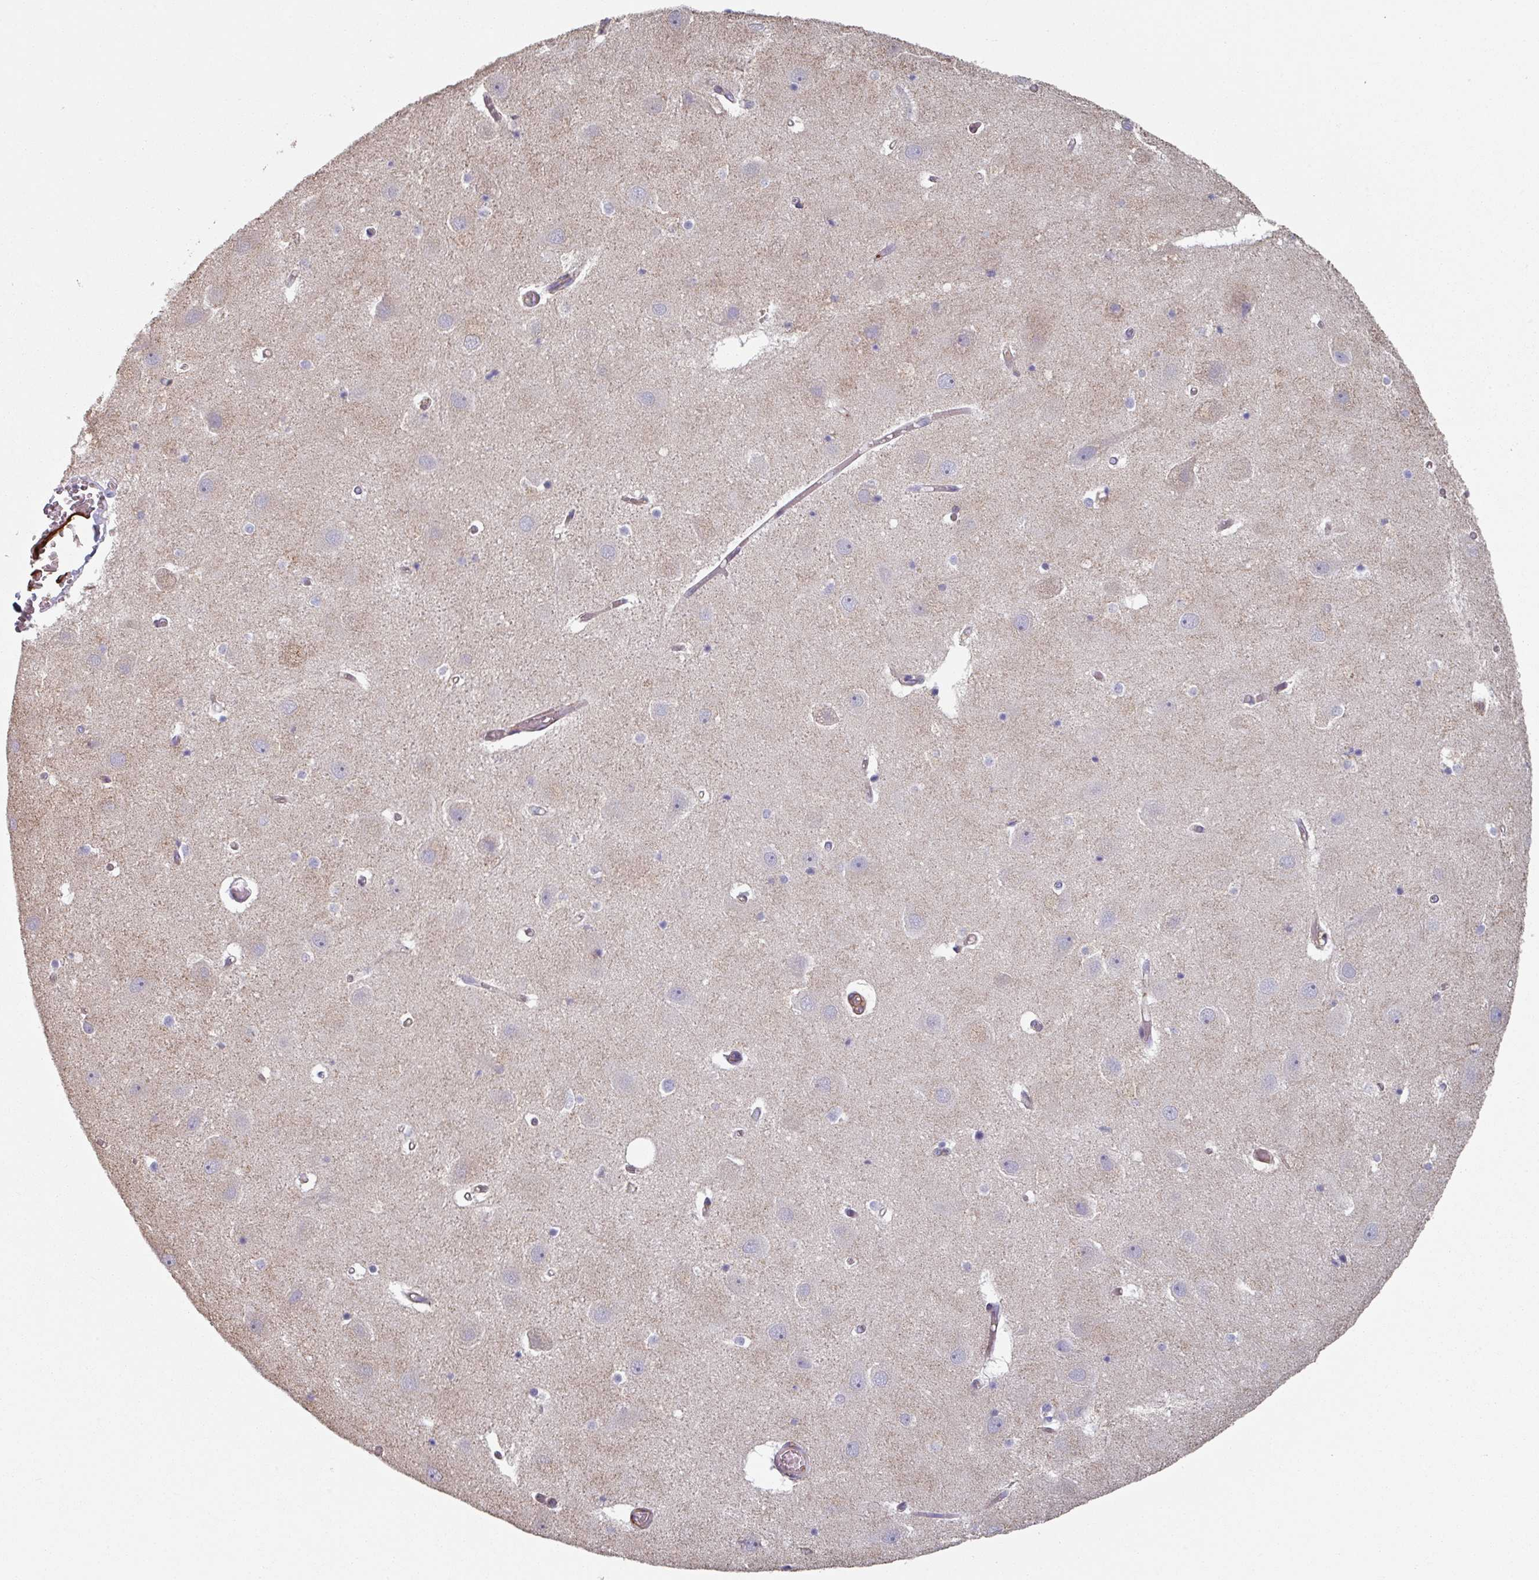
{"staining": {"intensity": "negative", "quantity": "none", "location": "none"}, "tissue": "hippocampus", "cell_type": "Glial cells", "image_type": "normal", "snomed": [{"axis": "morphology", "description": "Normal tissue, NOS"}, {"axis": "topography", "description": "Hippocampus"}], "caption": "A micrograph of hippocampus stained for a protein shows no brown staining in glial cells. The staining was performed using DAB to visualize the protein expression in brown, while the nuclei were stained in blue with hematoxylin (Magnification: 20x).", "gene": "GSTA1", "patient": {"sex": "female", "age": 52}}